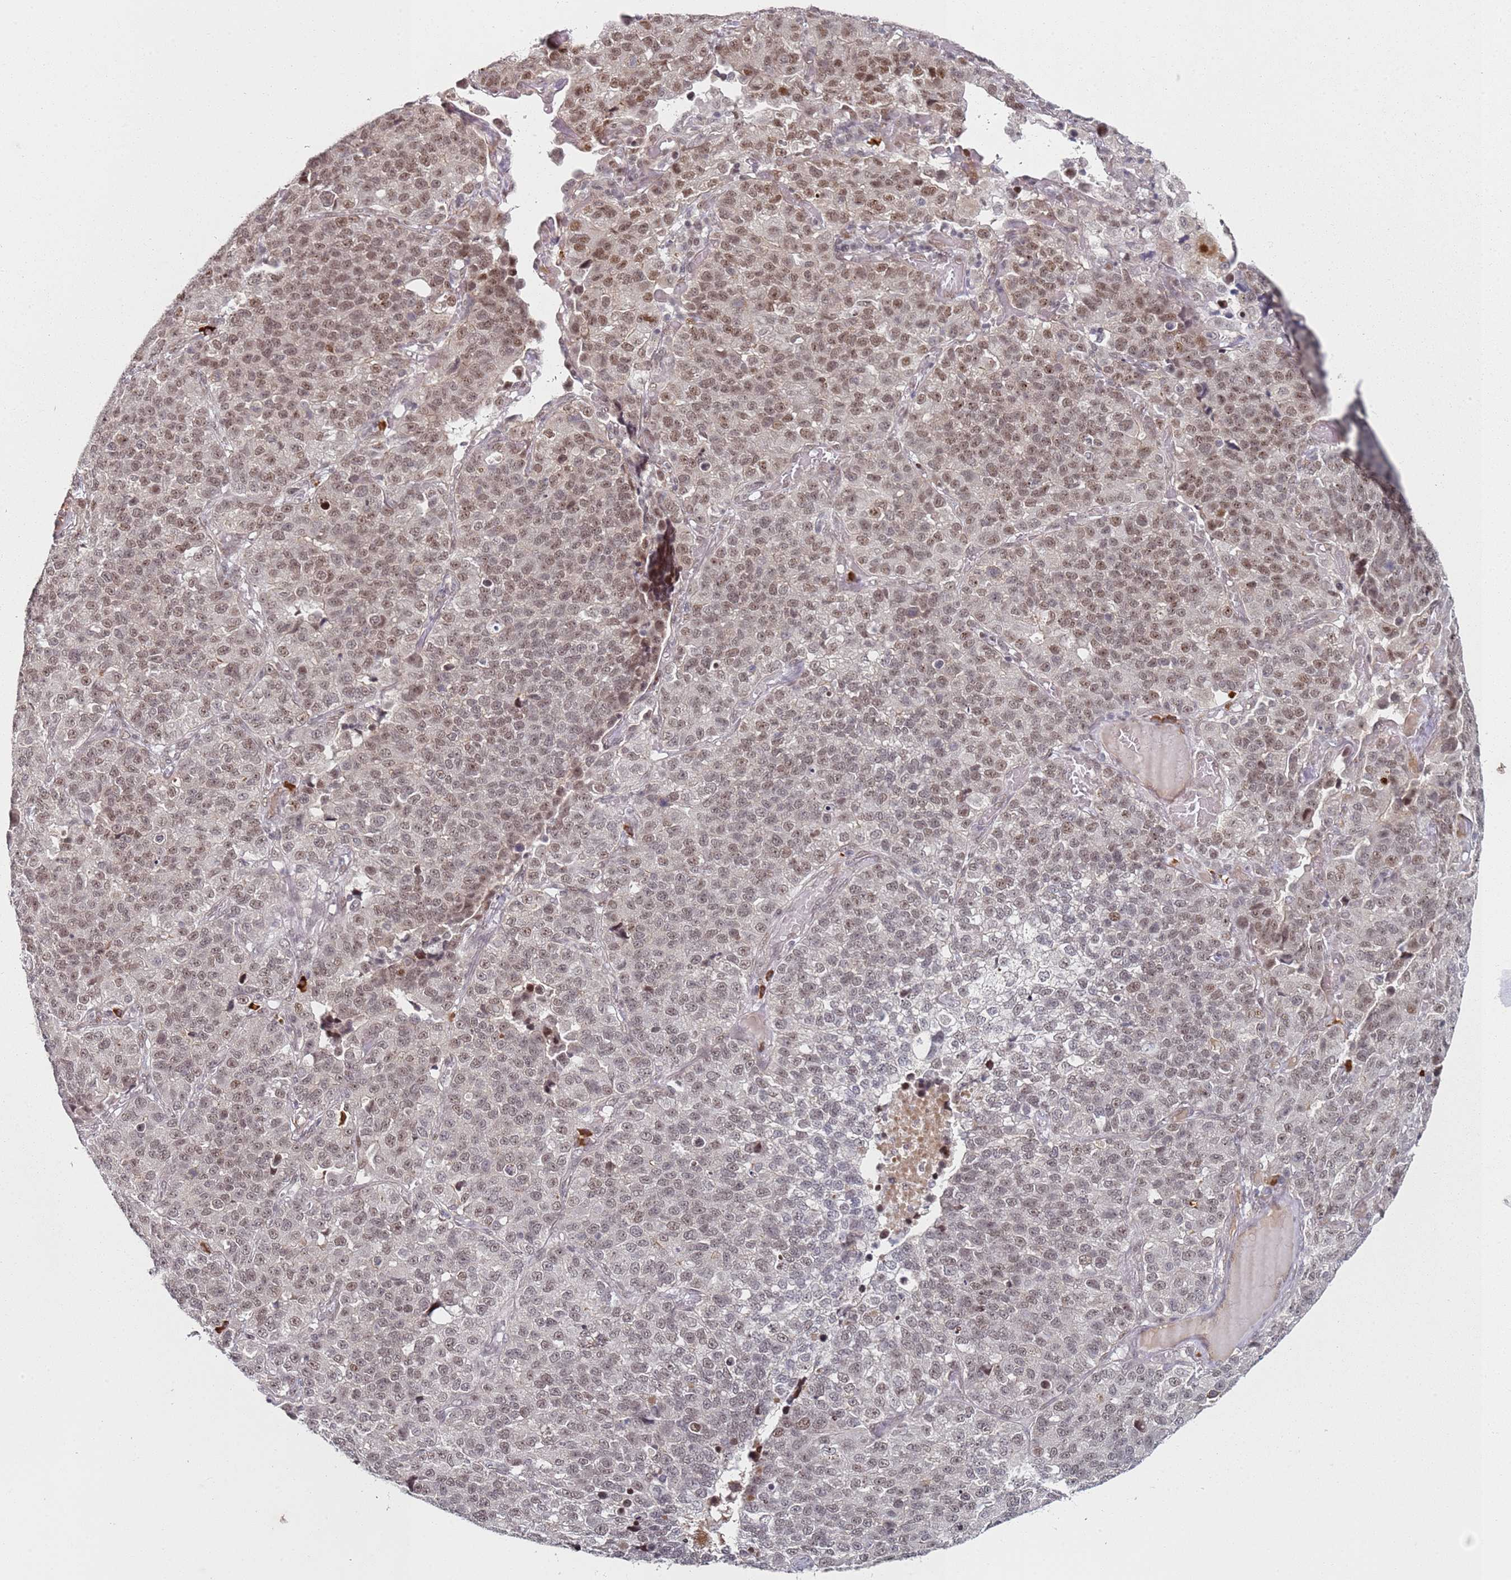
{"staining": {"intensity": "moderate", "quantity": ">75%", "location": "nuclear"}, "tissue": "lung cancer", "cell_type": "Tumor cells", "image_type": "cancer", "snomed": [{"axis": "morphology", "description": "Adenocarcinoma, NOS"}, {"axis": "topography", "description": "Lung"}], "caption": "Immunohistochemical staining of human lung cancer (adenocarcinoma) exhibits moderate nuclear protein positivity in approximately >75% of tumor cells.", "gene": "ATF6B", "patient": {"sex": "male", "age": 49}}